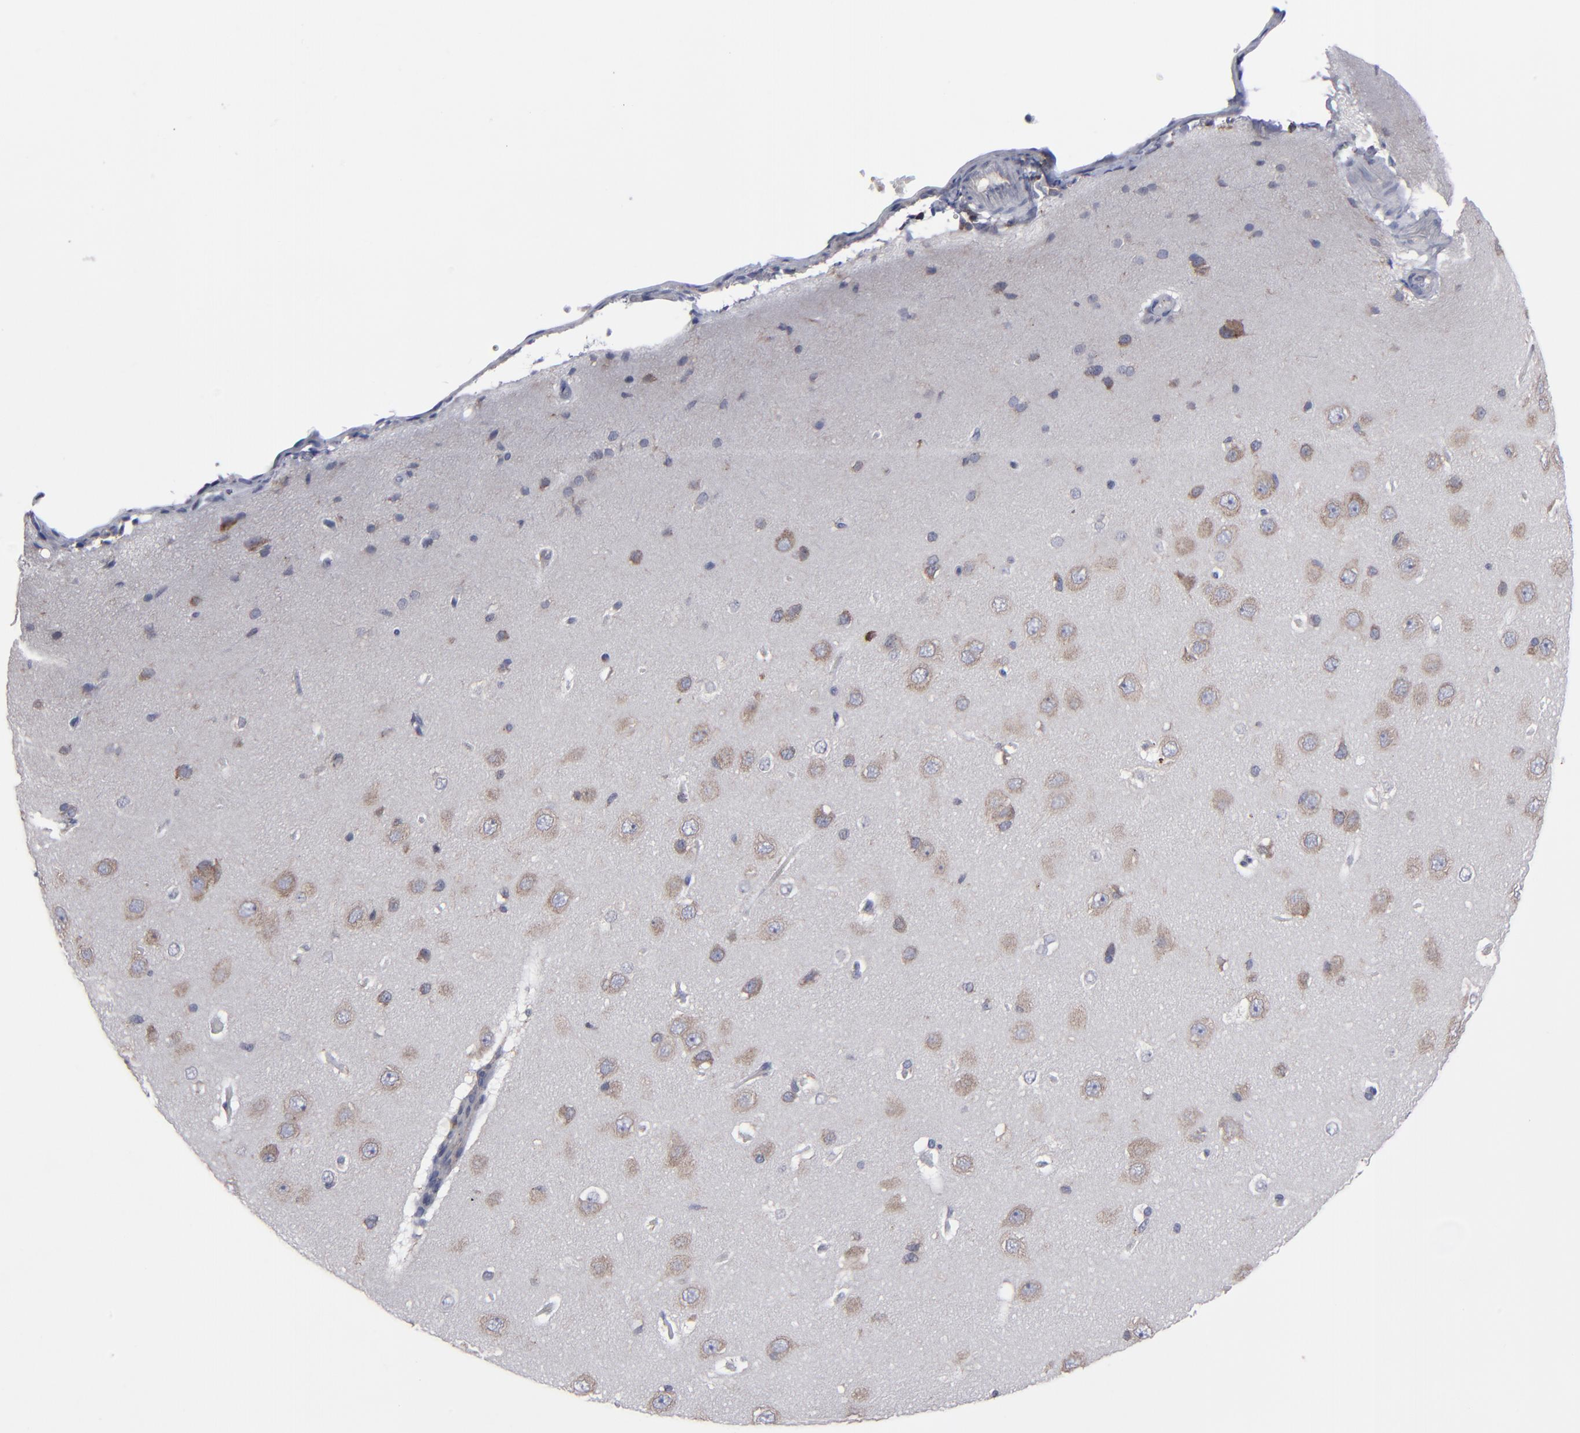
{"staining": {"intensity": "negative", "quantity": "none", "location": "none"}, "tissue": "cerebral cortex", "cell_type": "Endothelial cells", "image_type": "normal", "snomed": [{"axis": "morphology", "description": "Normal tissue, NOS"}, {"axis": "topography", "description": "Cerebral cortex"}], "caption": "Immunohistochemical staining of benign human cerebral cortex reveals no significant positivity in endothelial cells.", "gene": "KIAA2026", "patient": {"sex": "female", "age": 45}}